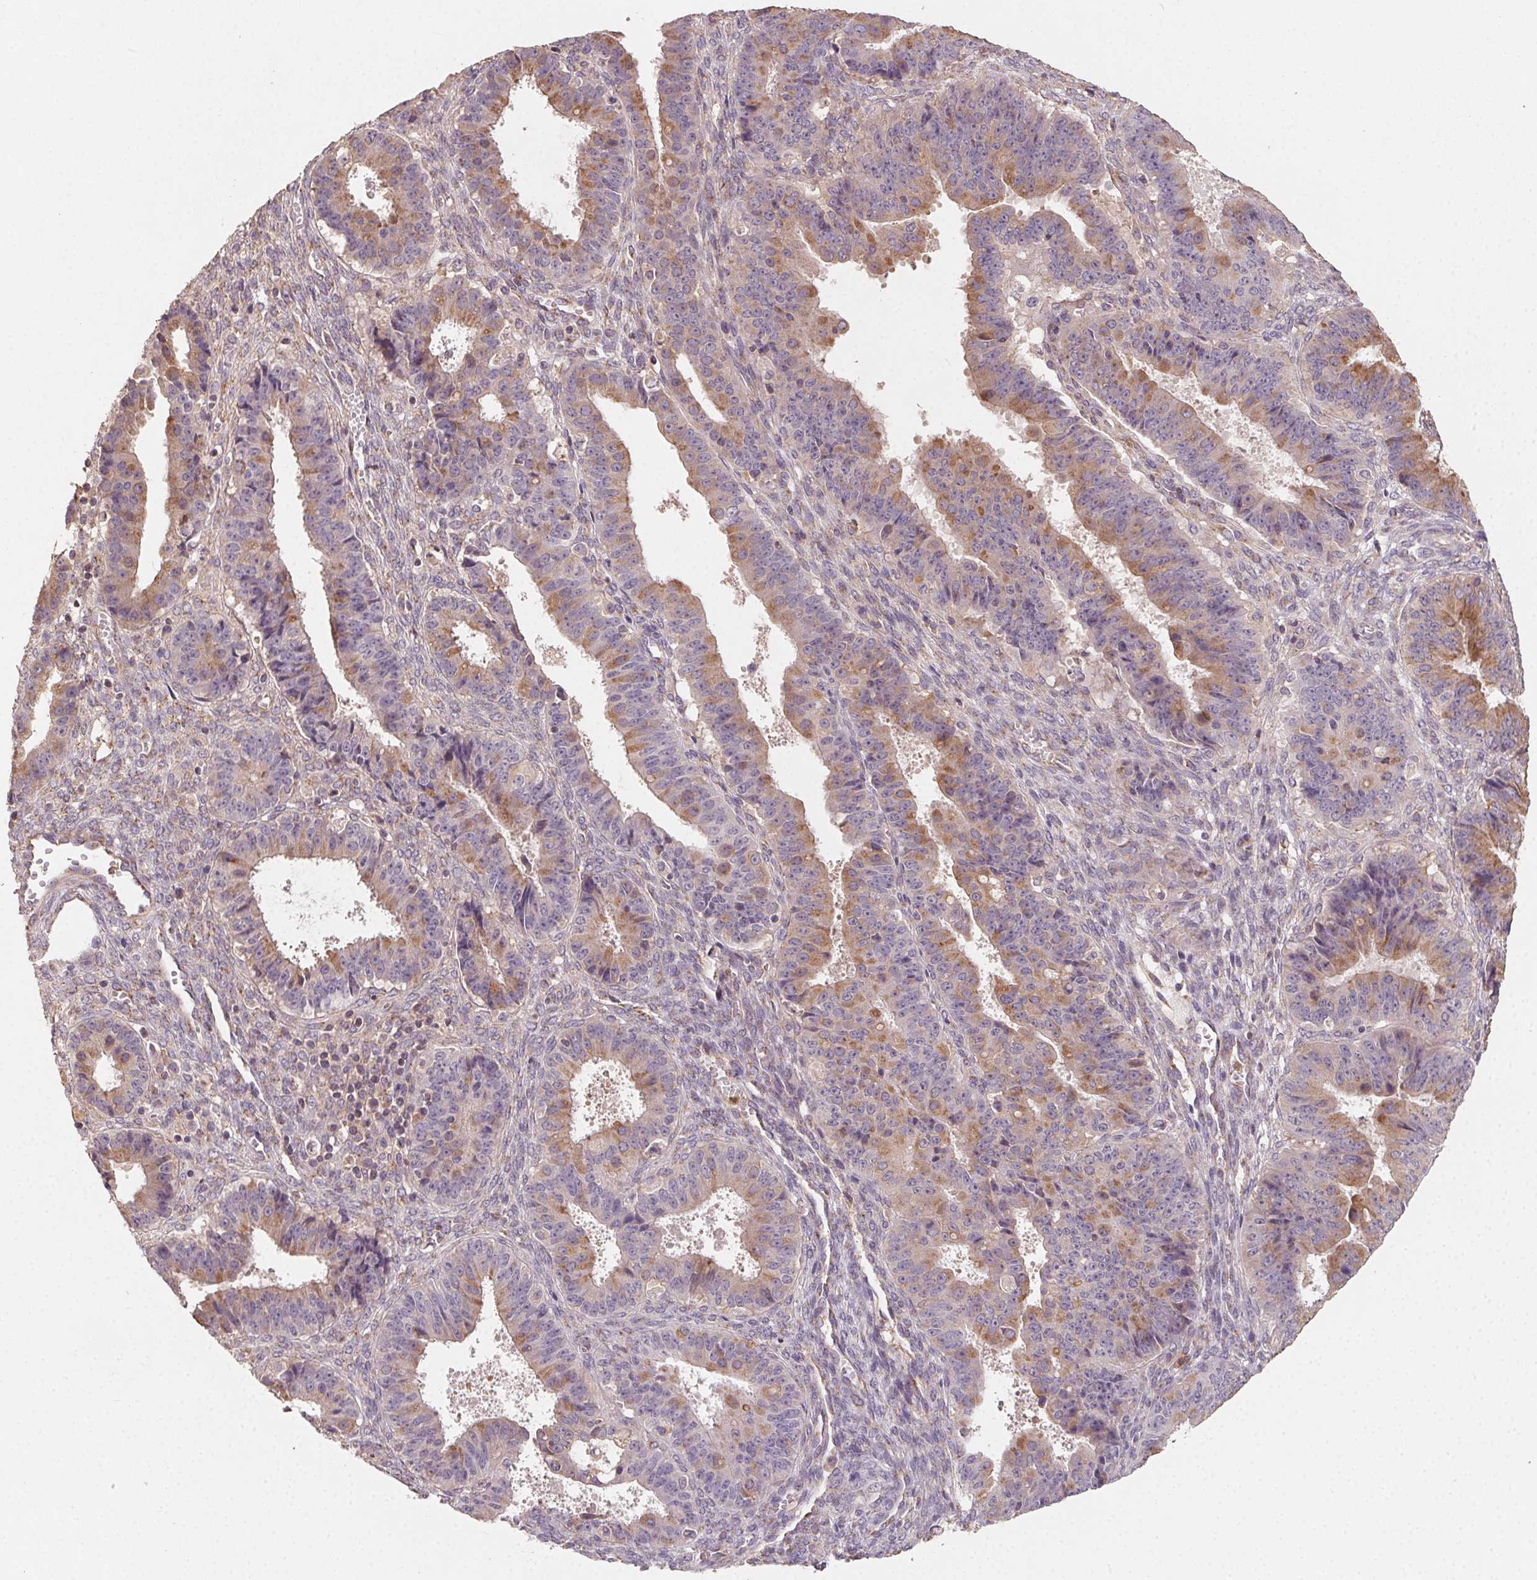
{"staining": {"intensity": "moderate", "quantity": "25%-75%", "location": "cytoplasmic/membranous"}, "tissue": "ovarian cancer", "cell_type": "Tumor cells", "image_type": "cancer", "snomed": [{"axis": "morphology", "description": "Carcinoma, endometroid"}, {"axis": "topography", "description": "Ovary"}], "caption": "A brown stain shows moderate cytoplasmic/membranous positivity of a protein in ovarian cancer tumor cells.", "gene": "AP1S1", "patient": {"sex": "female", "age": 42}}